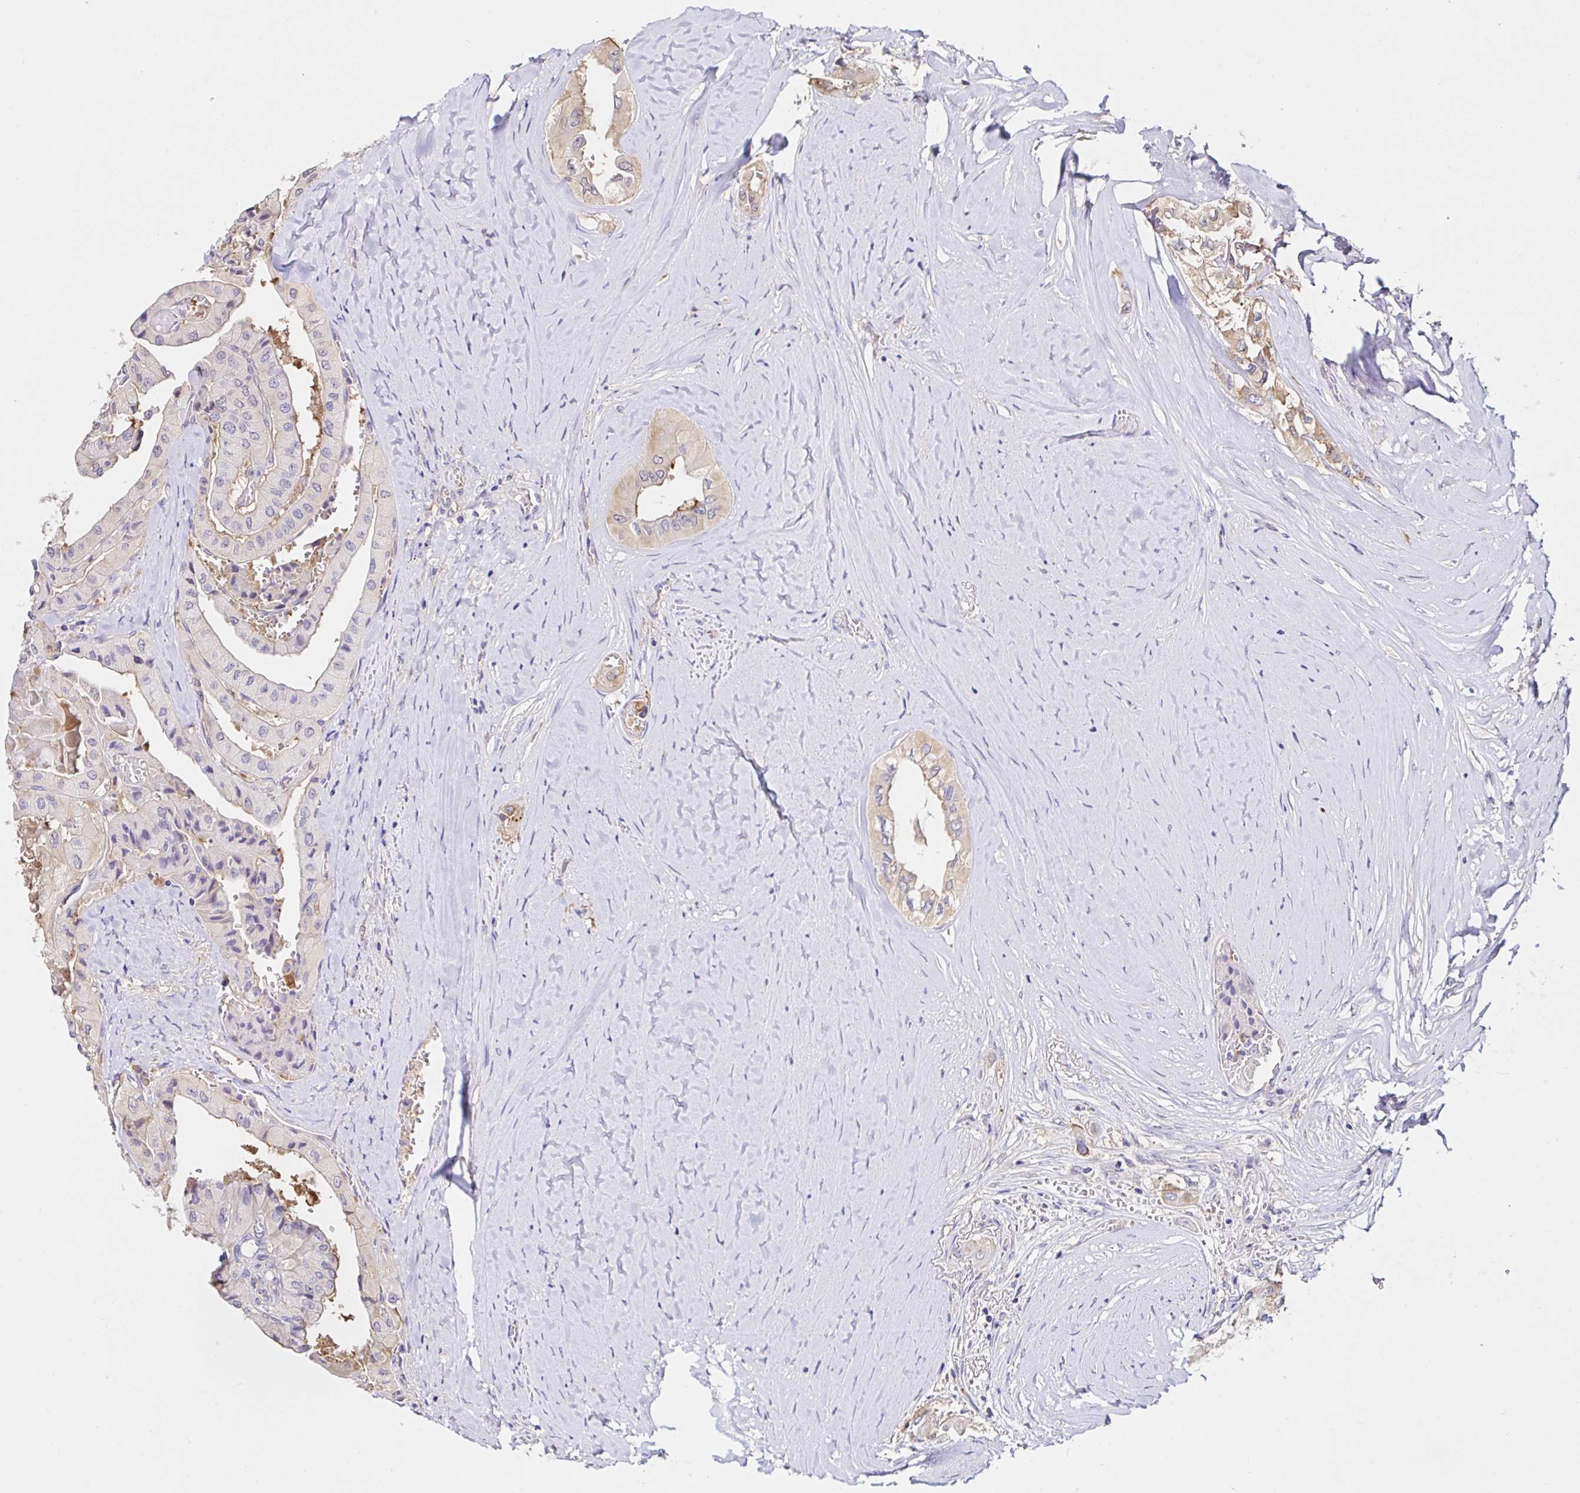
{"staining": {"intensity": "weak", "quantity": "<25%", "location": "cytoplasmic/membranous"}, "tissue": "thyroid cancer", "cell_type": "Tumor cells", "image_type": "cancer", "snomed": [{"axis": "morphology", "description": "Normal tissue, NOS"}, {"axis": "morphology", "description": "Papillary adenocarcinoma, NOS"}, {"axis": "topography", "description": "Thyroid gland"}], "caption": "High magnification brightfield microscopy of thyroid cancer (papillary adenocarcinoma) stained with DAB (3,3'-diaminobenzidine) (brown) and counterstained with hematoxylin (blue): tumor cells show no significant expression.", "gene": "RSRP1", "patient": {"sex": "female", "age": 59}}